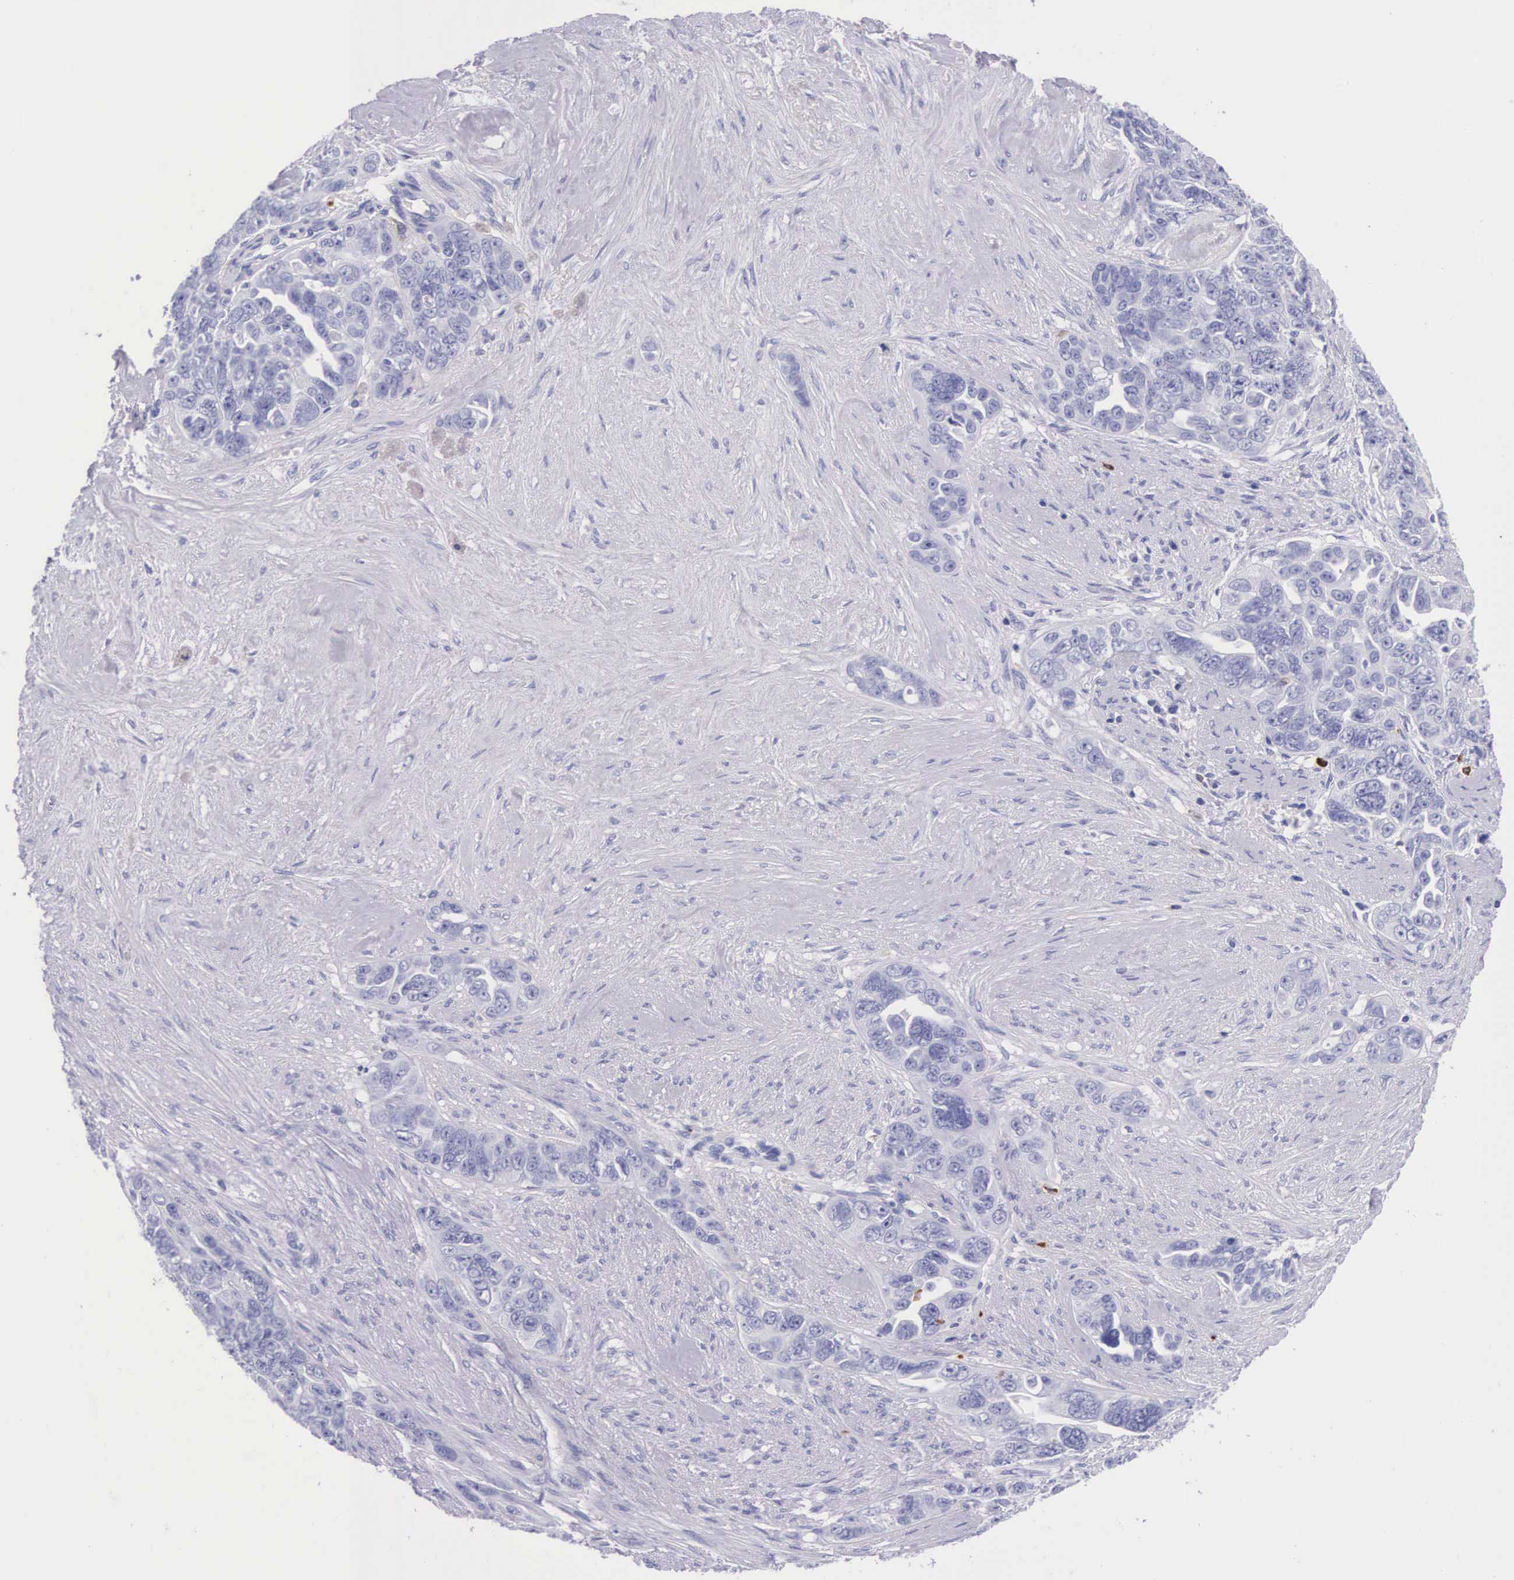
{"staining": {"intensity": "negative", "quantity": "none", "location": "none"}, "tissue": "ovarian cancer", "cell_type": "Tumor cells", "image_type": "cancer", "snomed": [{"axis": "morphology", "description": "Cystadenocarcinoma, serous, NOS"}, {"axis": "topography", "description": "Ovary"}], "caption": "Immunohistochemistry (IHC) image of neoplastic tissue: serous cystadenocarcinoma (ovarian) stained with DAB shows no significant protein expression in tumor cells. The staining was performed using DAB to visualize the protein expression in brown, while the nuclei were stained in blue with hematoxylin (Magnification: 20x).", "gene": "FCN1", "patient": {"sex": "female", "age": 63}}